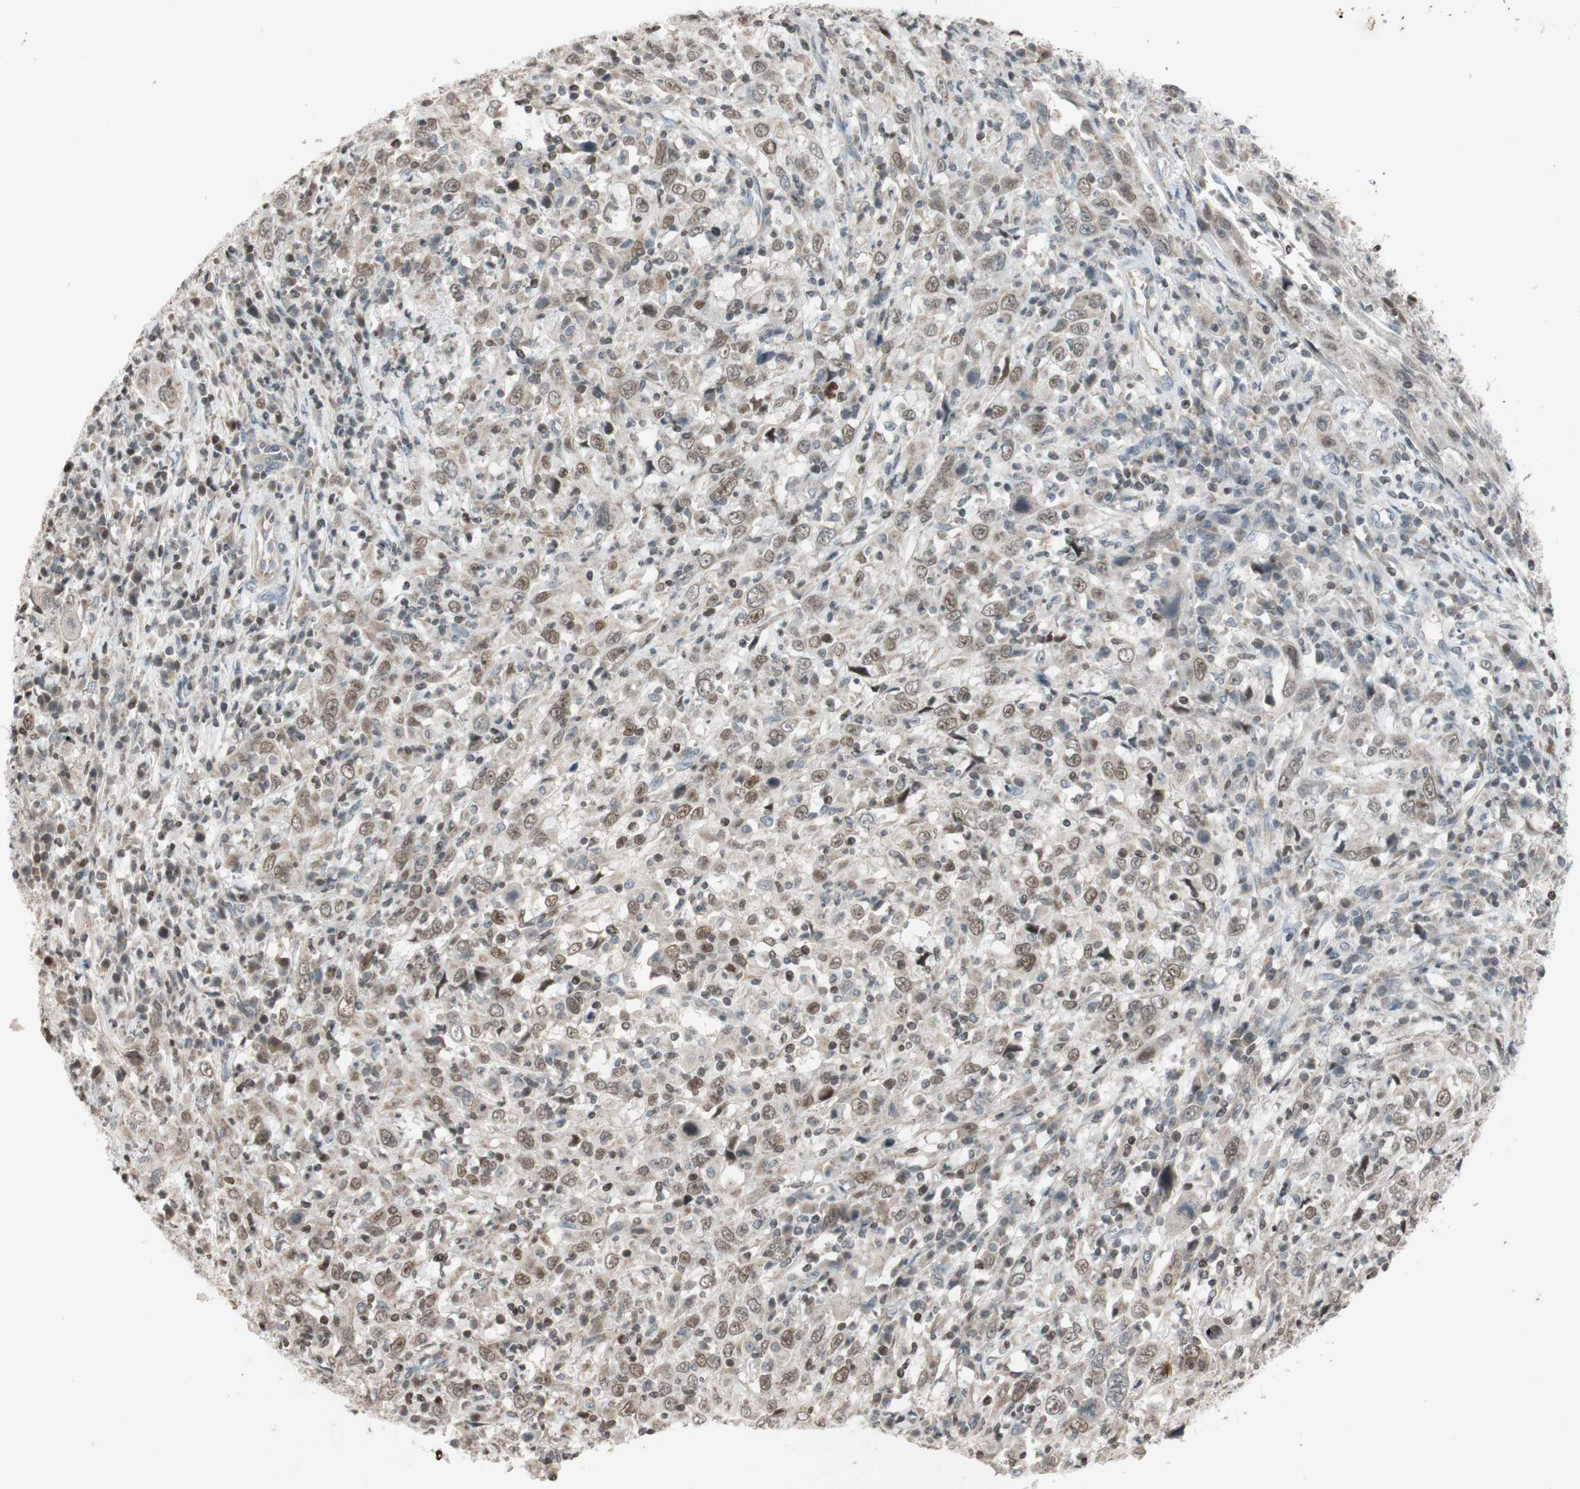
{"staining": {"intensity": "weak", "quantity": "25%-75%", "location": "nuclear"}, "tissue": "cervical cancer", "cell_type": "Tumor cells", "image_type": "cancer", "snomed": [{"axis": "morphology", "description": "Squamous cell carcinoma, NOS"}, {"axis": "topography", "description": "Cervix"}], "caption": "Weak nuclear staining for a protein is identified in about 25%-75% of tumor cells of squamous cell carcinoma (cervical) using IHC.", "gene": "MCM6", "patient": {"sex": "female", "age": 46}}